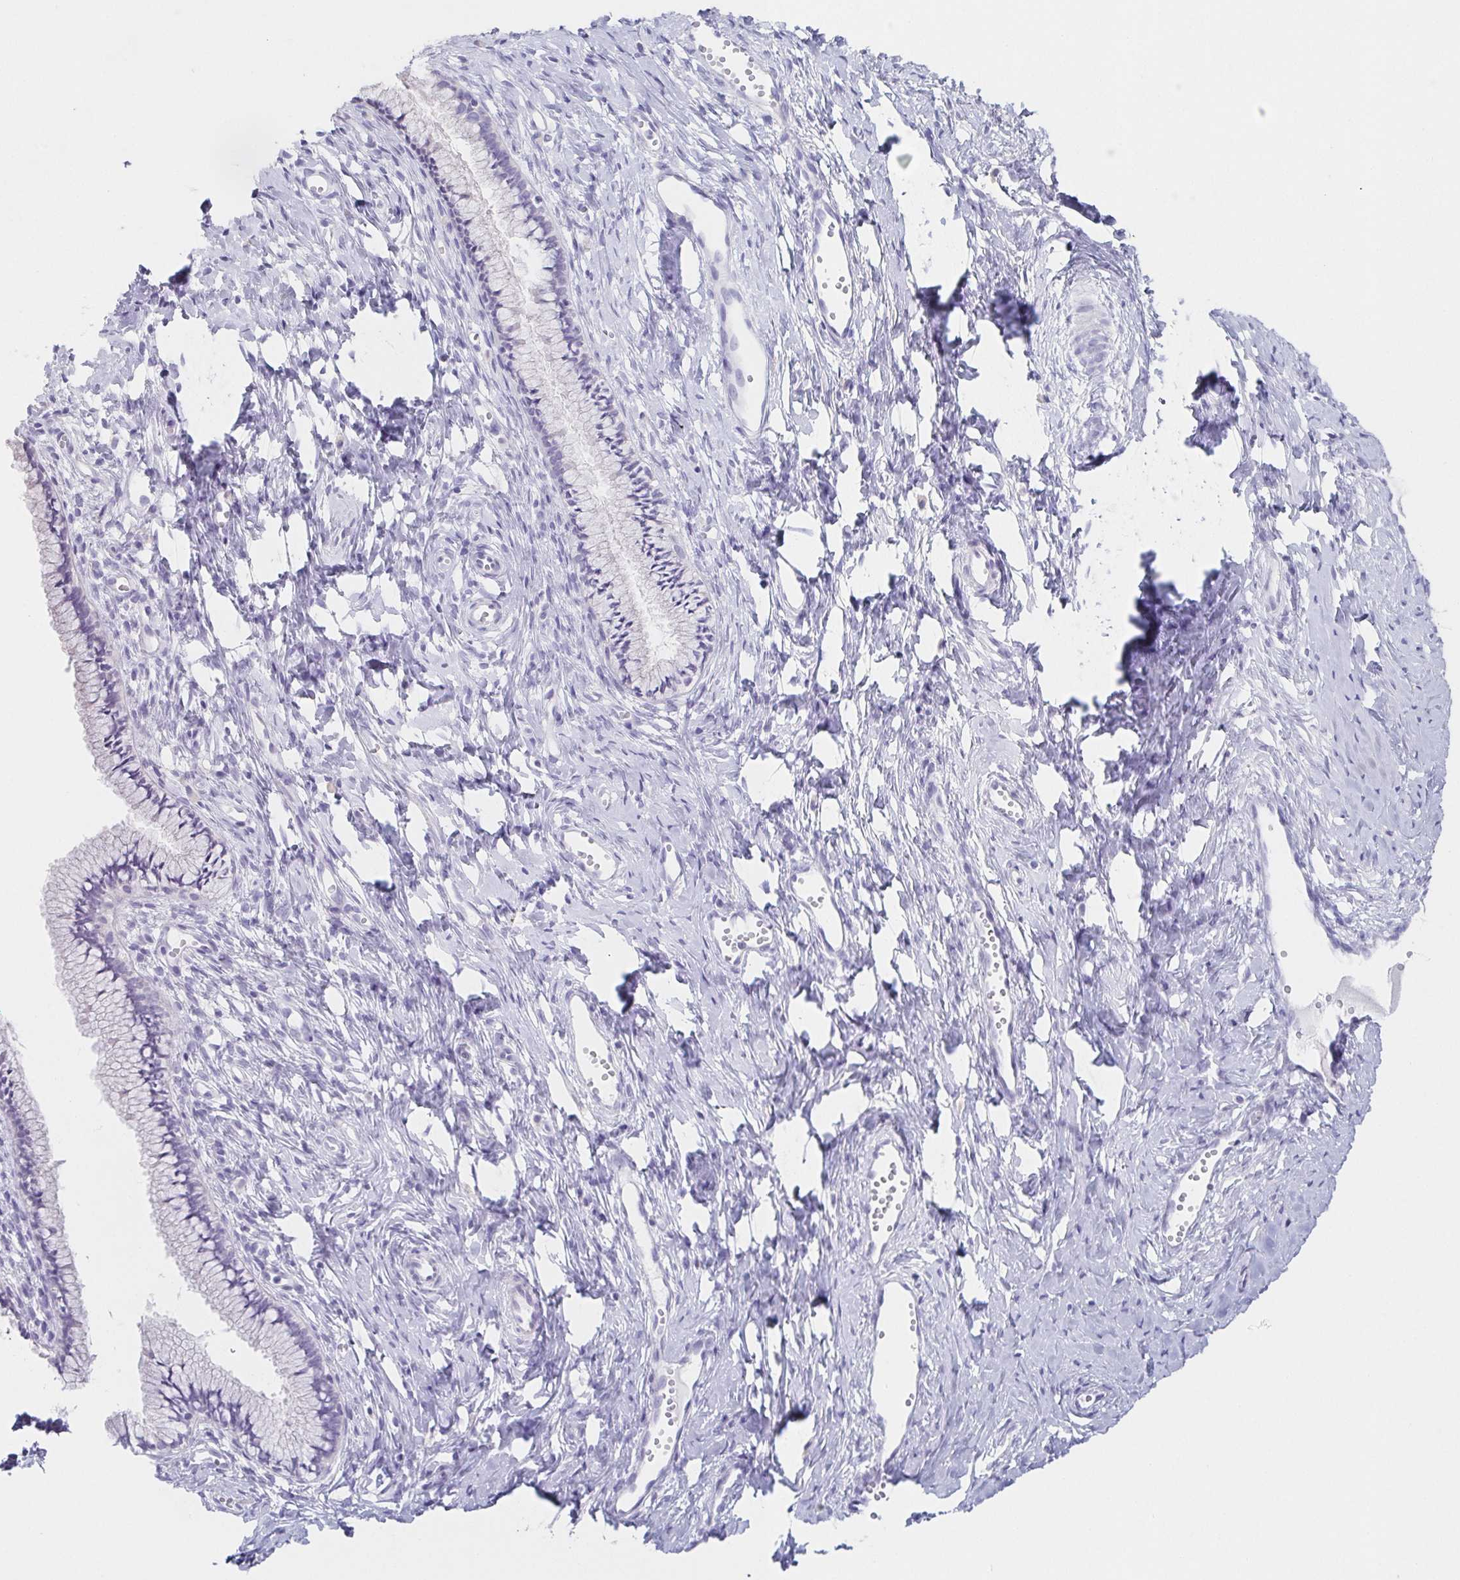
{"staining": {"intensity": "negative", "quantity": "none", "location": "none"}, "tissue": "cervix", "cell_type": "Glandular cells", "image_type": "normal", "snomed": [{"axis": "morphology", "description": "Normal tissue, NOS"}, {"axis": "topography", "description": "Cervix"}], "caption": "A high-resolution image shows immunohistochemistry staining of normal cervix, which reveals no significant positivity in glandular cells. (Brightfield microscopy of DAB (3,3'-diaminobenzidine) immunohistochemistry at high magnification).", "gene": "HDGFL1", "patient": {"sex": "female", "age": 40}}